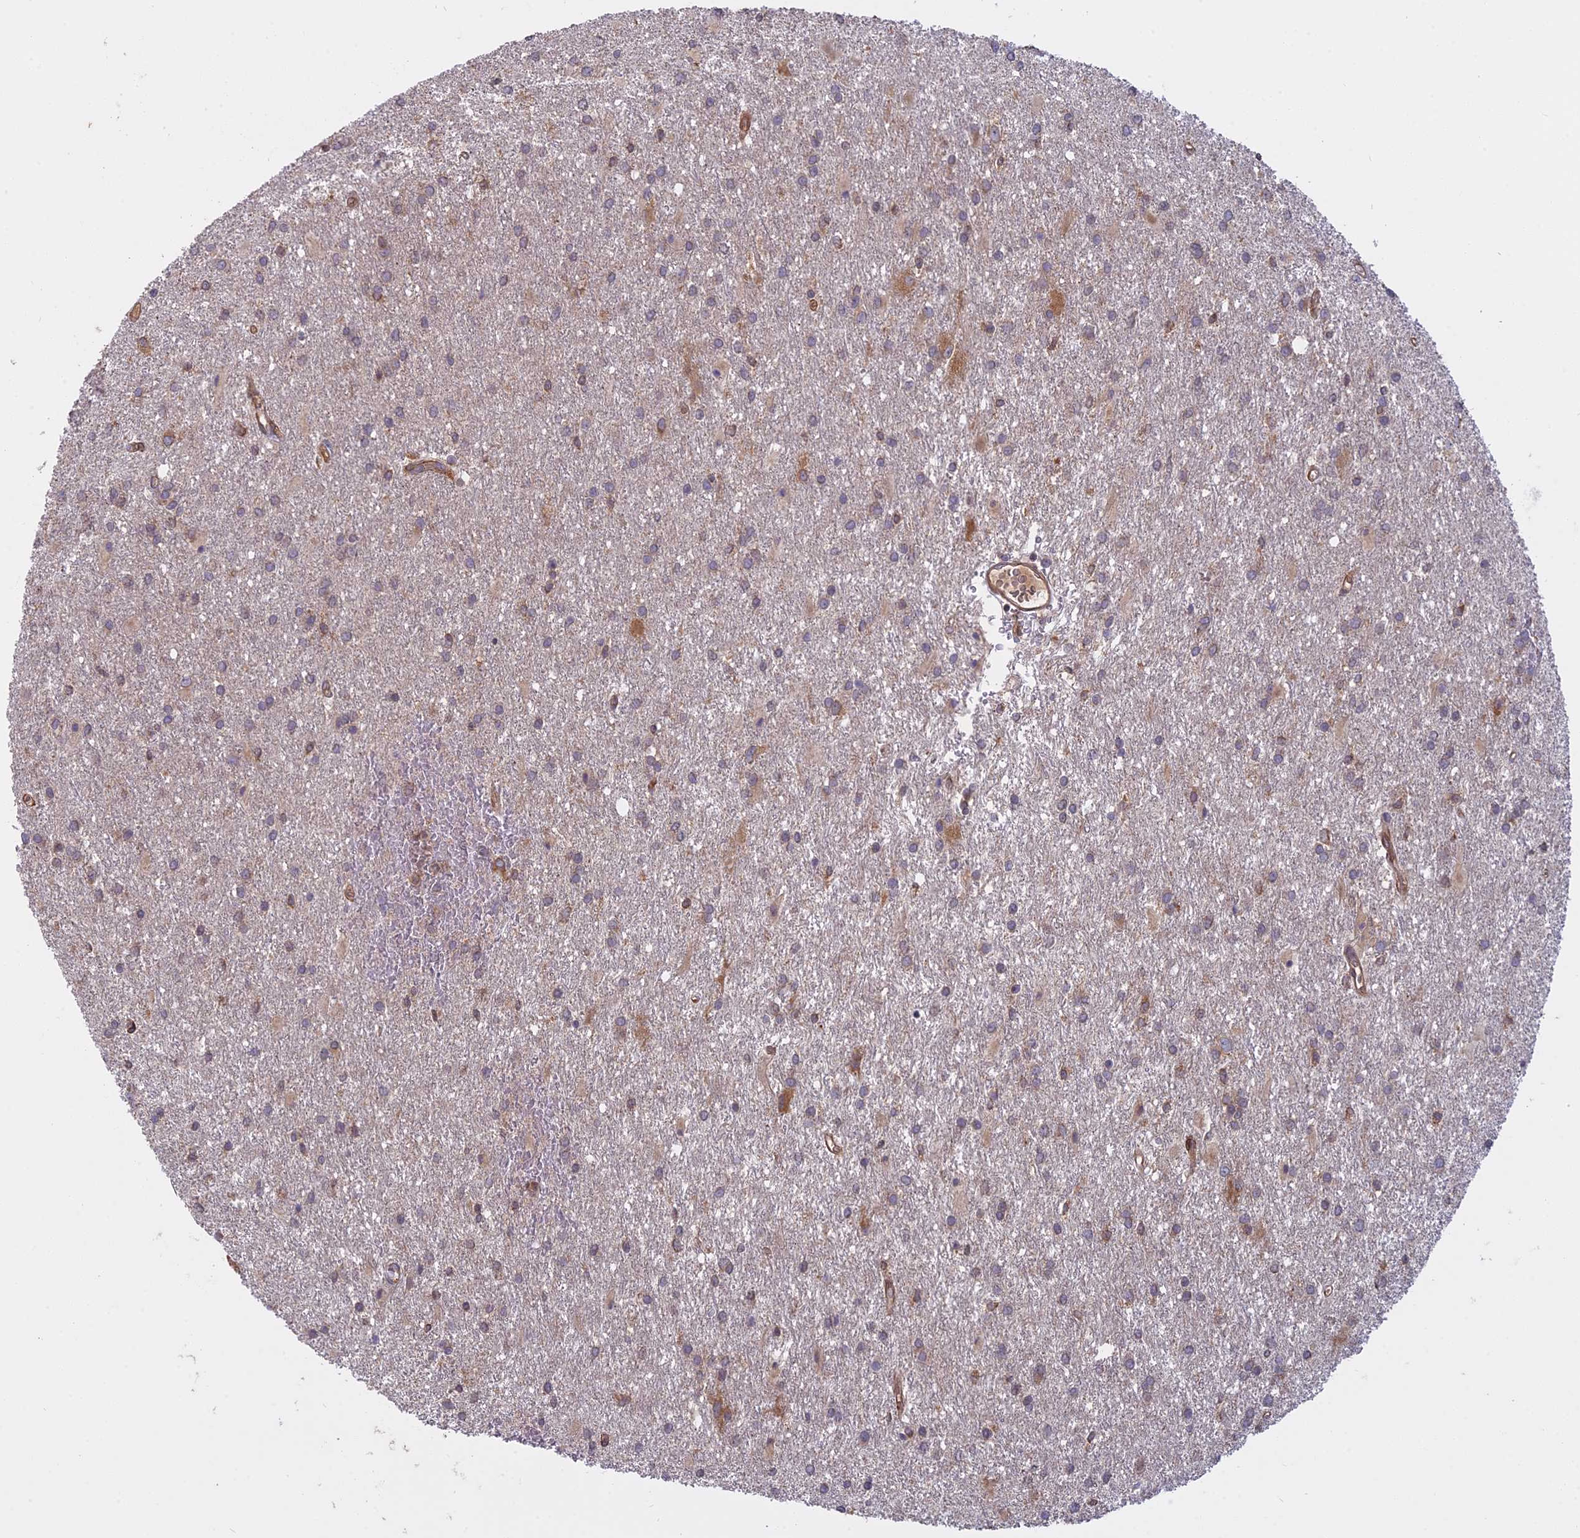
{"staining": {"intensity": "moderate", "quantity": "<25%", "location": "cytoplasmic/membranous"}, "tissue": "glioma", "cell_type": "Tumor cells", "image_type": "cancer", "snomed": [{"axis": "morphology", "description": "Glioma, malignant, High grade"}, {"axis": "topography", "description": "Brain"}], "caption": "Immunohistochemical staining of human malignant high-grade glioma displays moderate cytoplasmic/membranous protein expression in approximately <25% of tumor cells.", "gene": "TMEM208", "patient": {"sex": "female", "age": 50}}